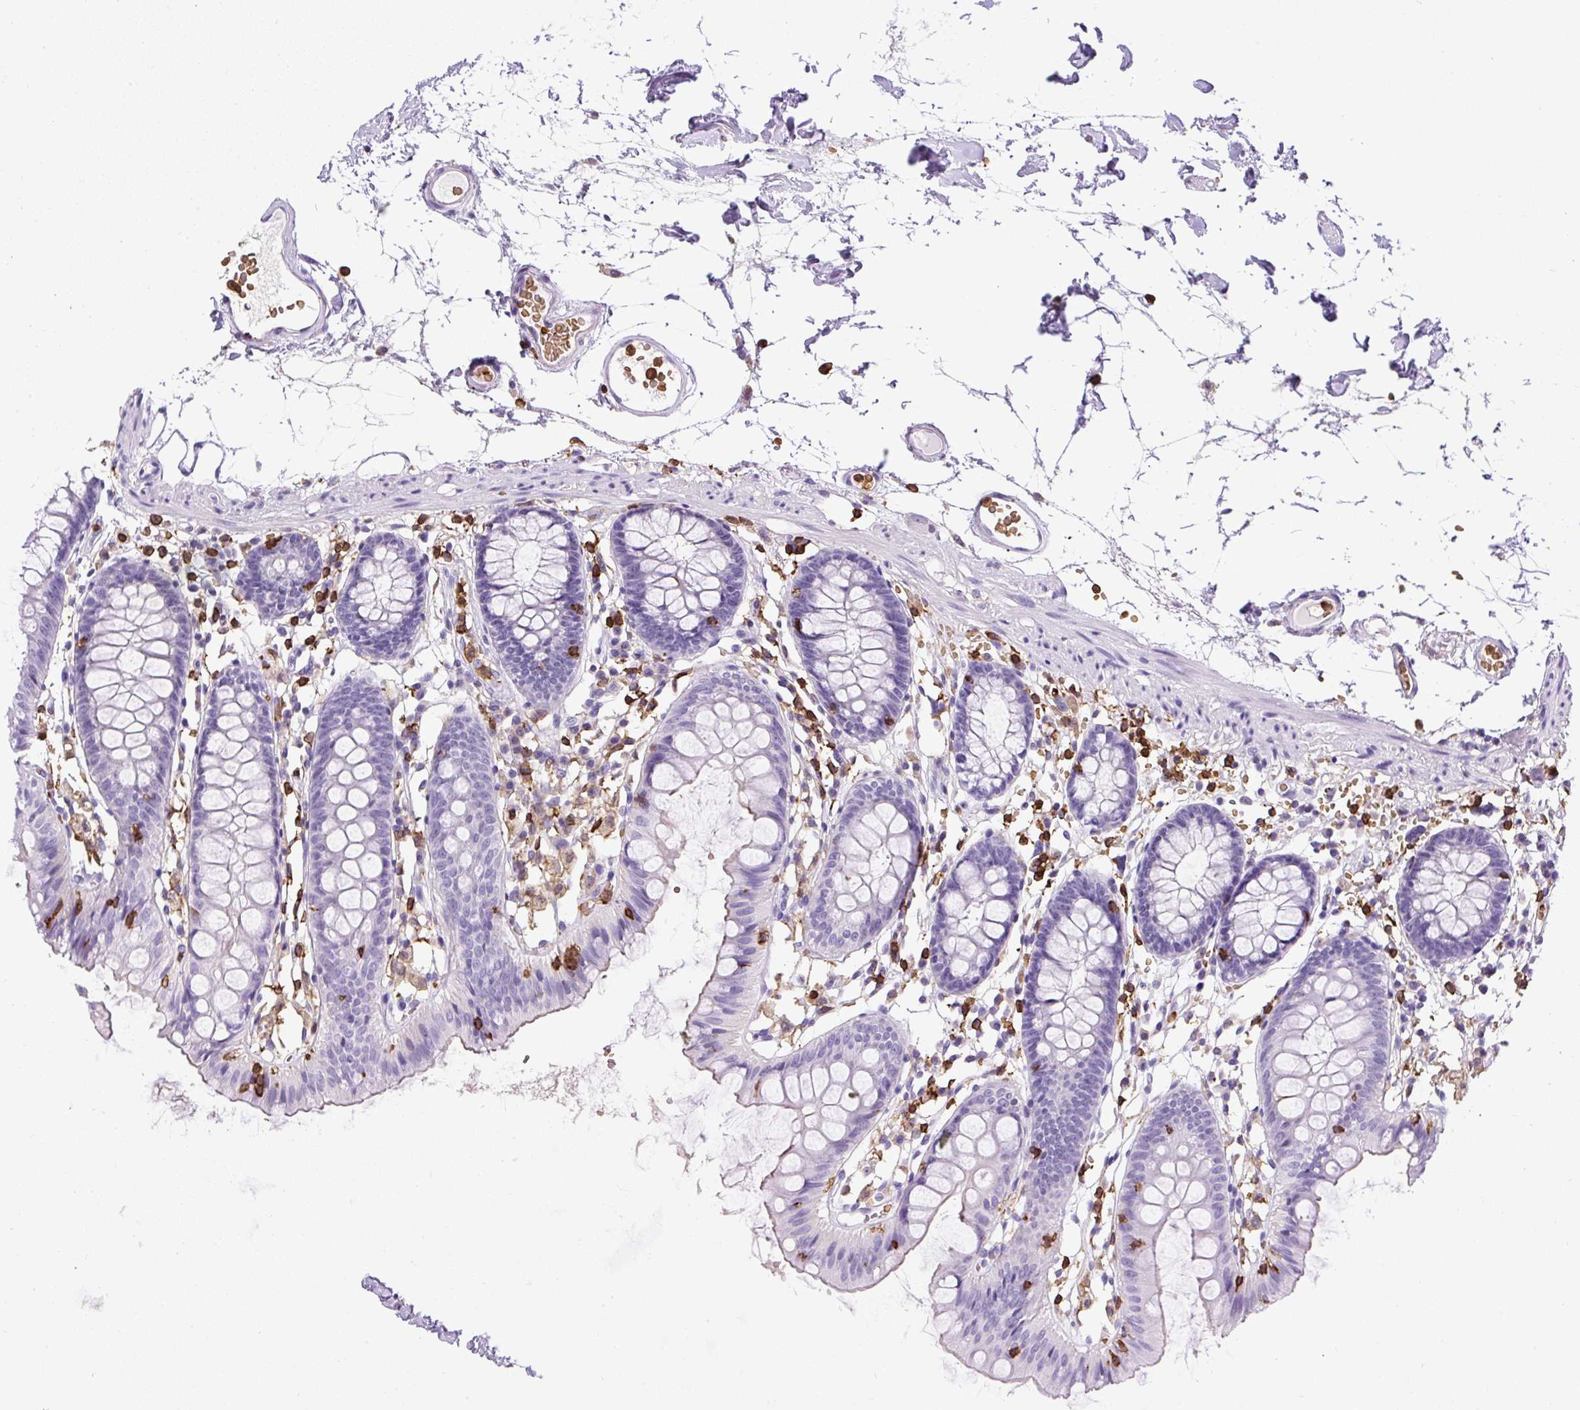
{"staining": {"intensity": "negative", "quantity": "none", "location": "none"}, "tissue": "colon", "cell_type": "Endothelial cells", "image_type": "normal", "snomed": [{"axis": "morphology", "description": "Normal tissue, NOS"}, {"axis": "topography", "description": "Colon"}], "caption": "IHC micrograph of normal human colon stained for a protein (brown), which shows no positivity in endothelial cells. (Immunohistochemistry, brightfield microscopy, high magnification).", "gene": "FAM228B", "patient": {"sex": "female", "age": 84}}